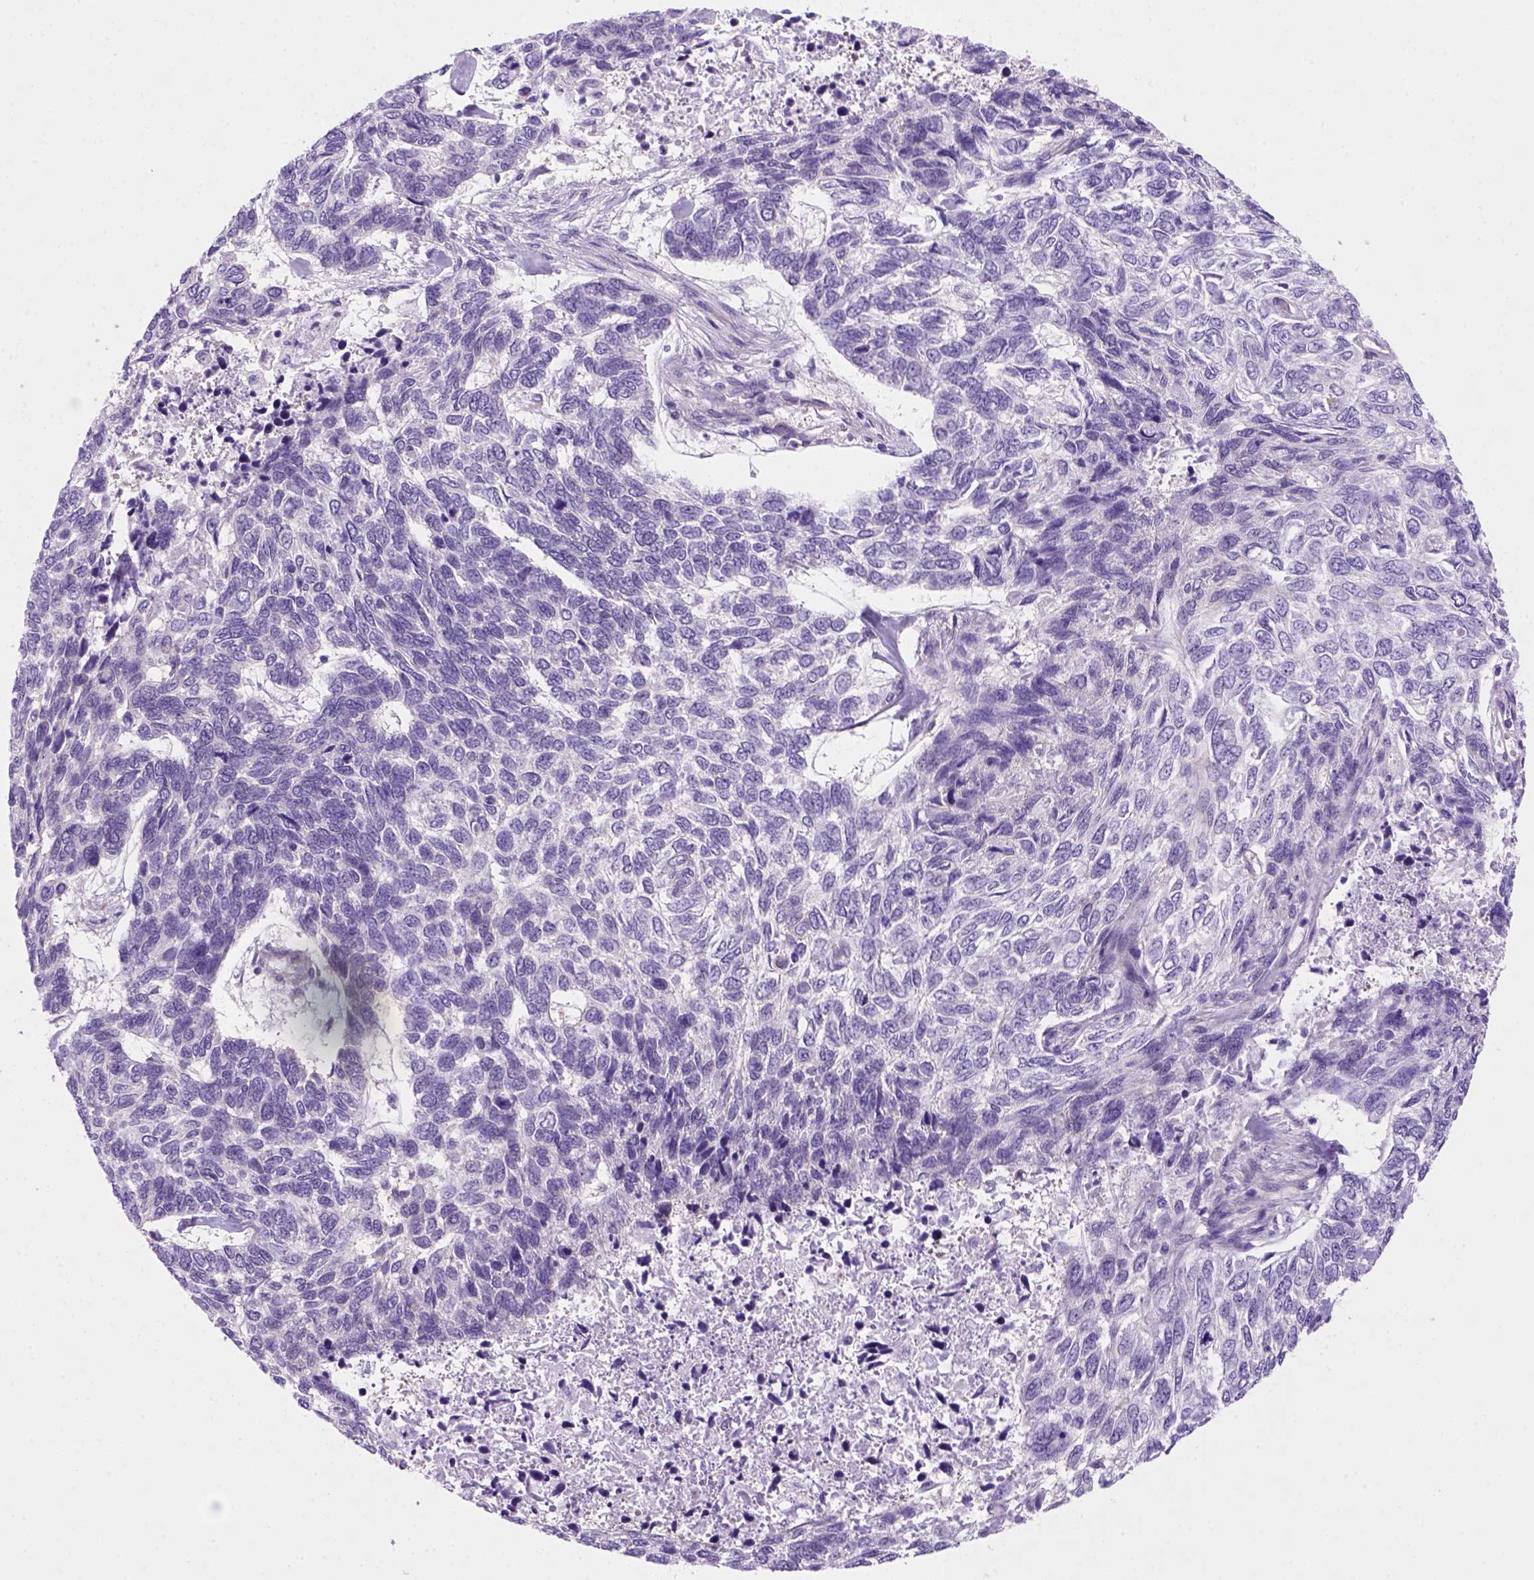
{"staining": {"intensity": "negative", "quantity": "none", "location": "none"}, "tissue": "skin cancer", "cell_type": "Tumor cells", "image_type": "cancer", "snomed": [{"axis": "morphology", "description": "Basal cell carcinoma"}, {"axis": "topography", "description": "Skin"}], "caption": "Immunohistochemistry (IHC) image of skin cancer stained for a protein (brown), which reveals no expression in tumor cells. (DAB (3,3'-diaminobenzidine) immunohistochemistry visualized using brightfield microscopy, high magnification).", "gene": "MGMT", "patient": {"sex": "female", "age": 65}}